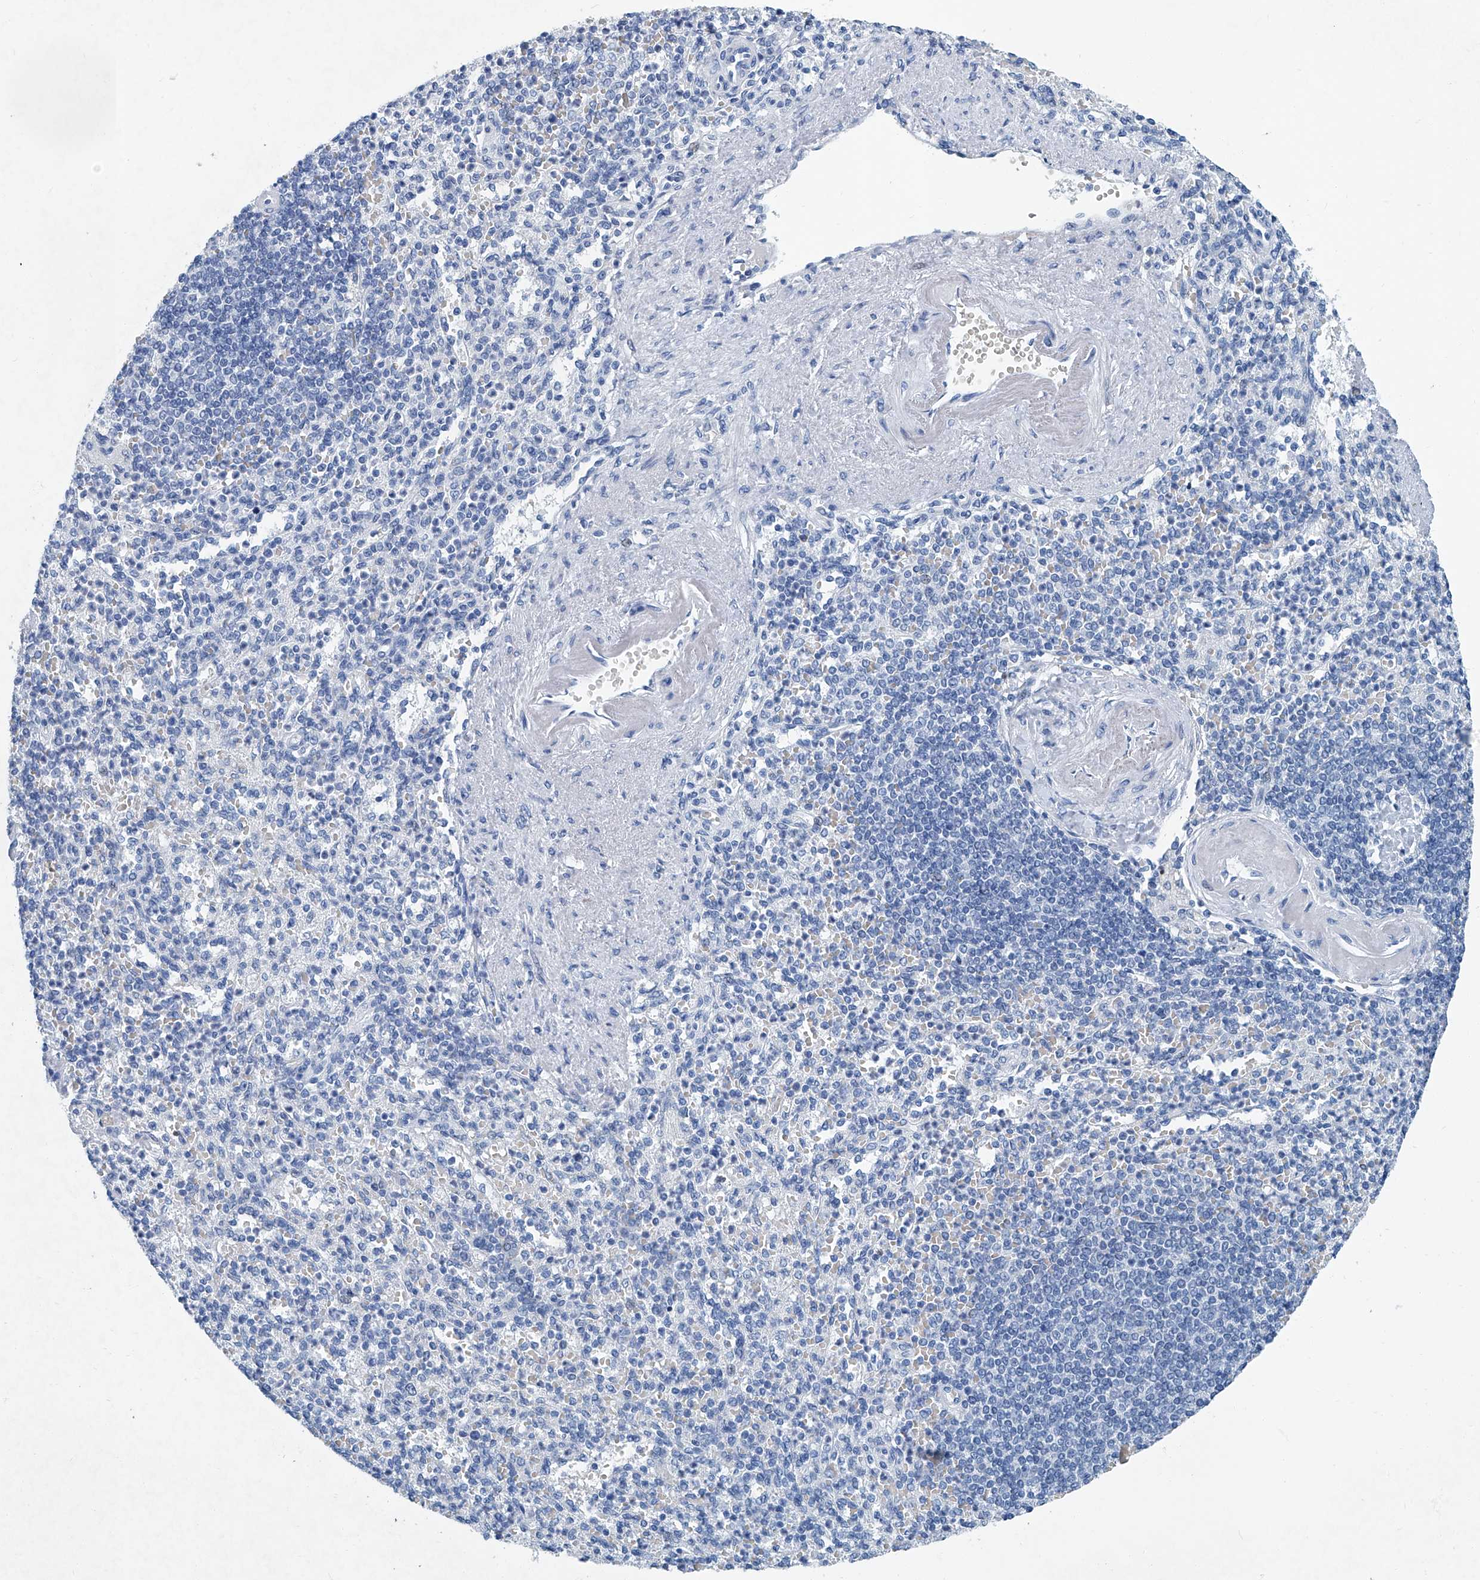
{"staining": {"intensity": "negative", "quantity": "none", "location": "none"}, "tissue": "spleen", "cell_type": "Cells in red pulp", "image_type": "normal", "snomed": [{"axis": "morphology", "description": "Normal tissue, NOS"}, {"axis": "topography", "description": "Spleen"}], "caption": "Spleen stained for a protein using immunohistochemistry displays no expression cells in red pulp.", "gene": "CYP2A7", "patient": {"sex": "female", "age": 74}}